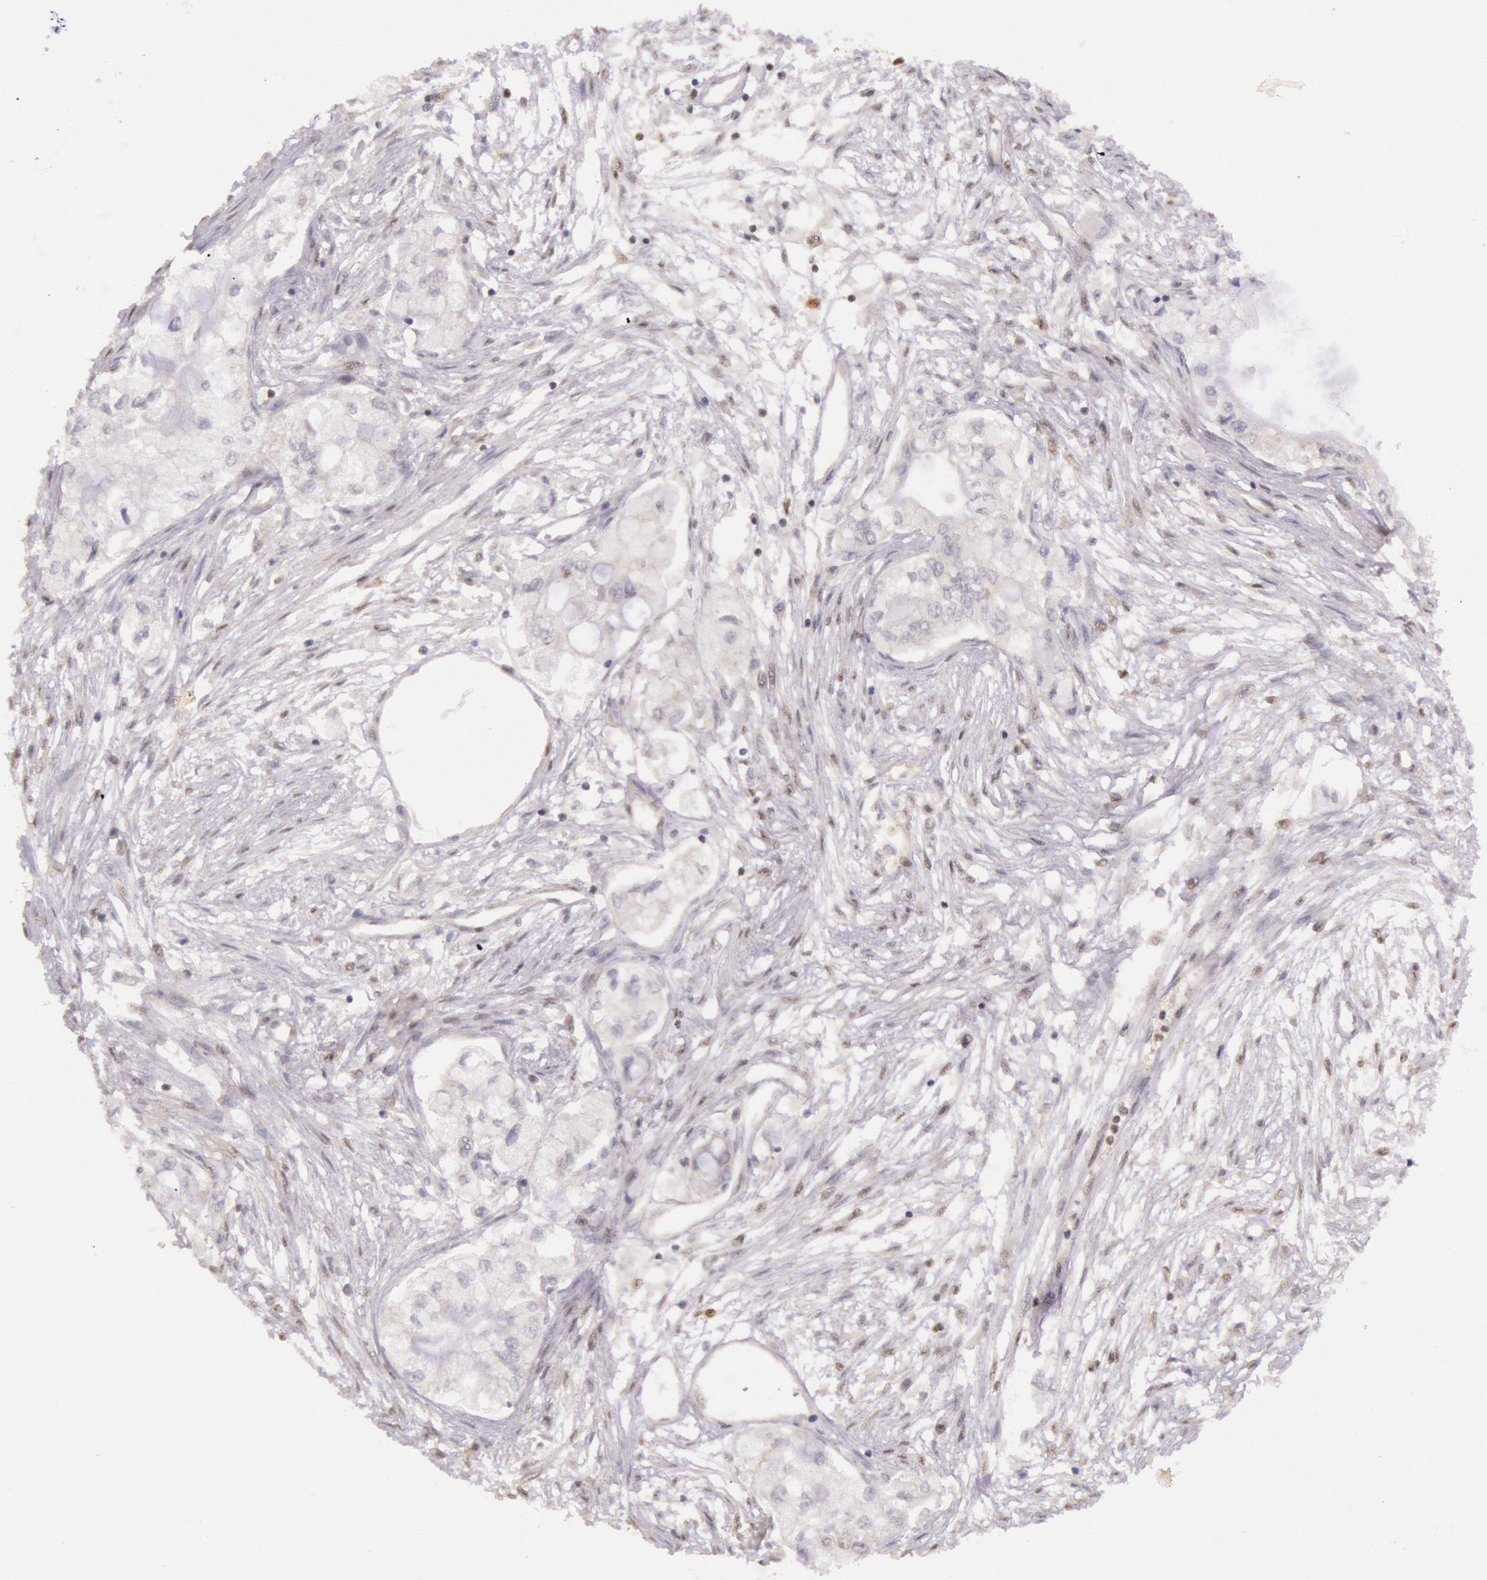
{"staining": {"intensity": "negative", "quantity": "none", "location": "none"}, "tissue": "pancreatic cancer", "cell_type": "Tumor cells", "image_type": "cancer", "snomed": [{"axis": "morphology", "description": "Adenocarcinoma, NOS"}, {"axis": "topography", "description": "Pancreas"}], "caption": "This is an IHC photomicrograph of pancreatic cancer. There is no staining in tumor cells.", "gene": "RTL10", "patient": {"sex": "male", "age": 79}}